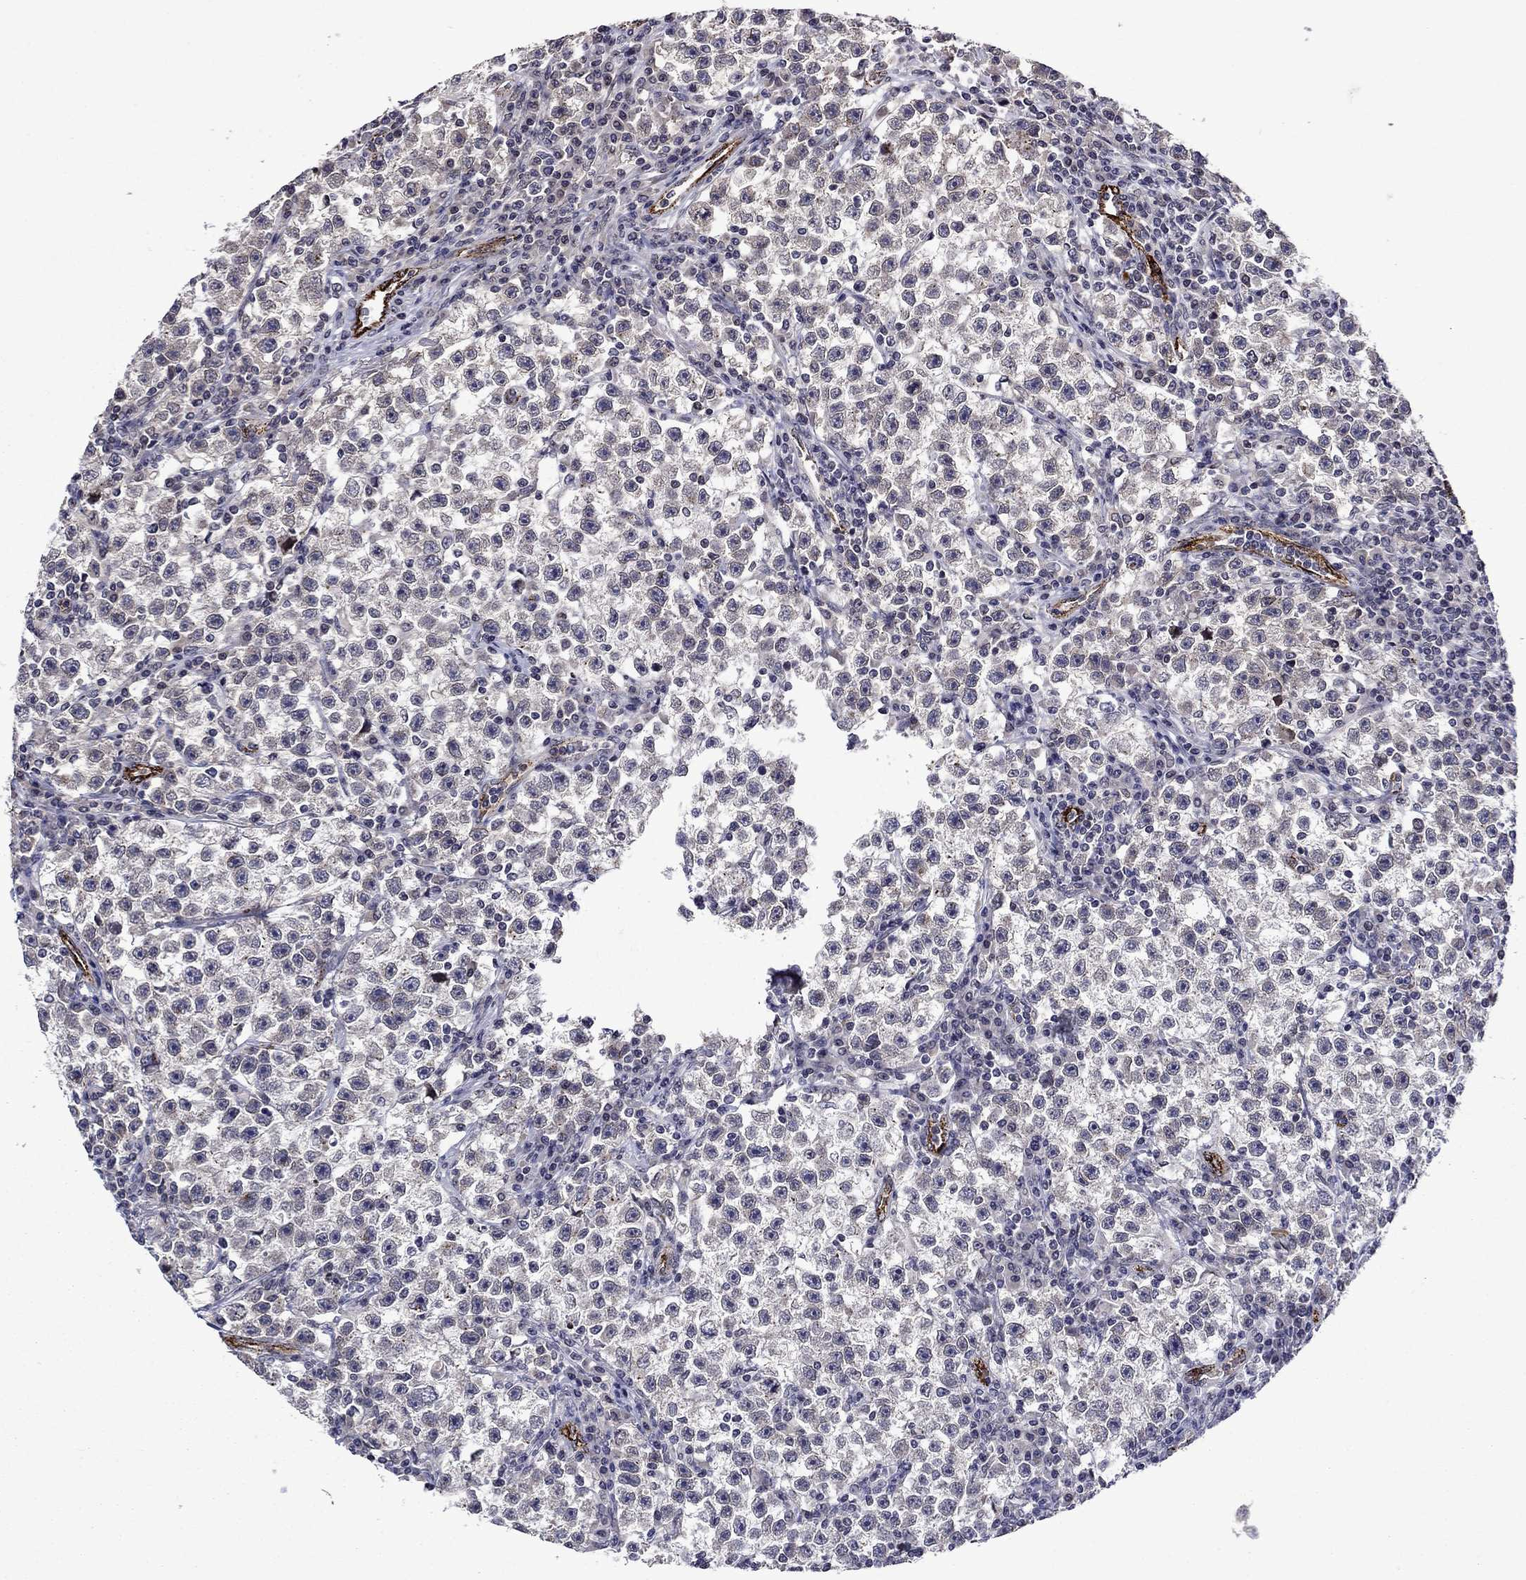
{"staining": {"intensity": "negative", "quantity": "none", "location": "none"}, "tissue": "testis cancer", "cell_type": "Tumor cells", "image_type": "cancer", "snomed": [{"axis": "morphology", "description": "Seminoma, NOS"}, {"axis": "topography", "description": "Testis"}], "caption": "An IHC image of testis seminoma is shown. There is no staining in tumor cells of testis seminoma.", "gene": "SLITRK1", "patient": {"sex": "male", "age": 22}}